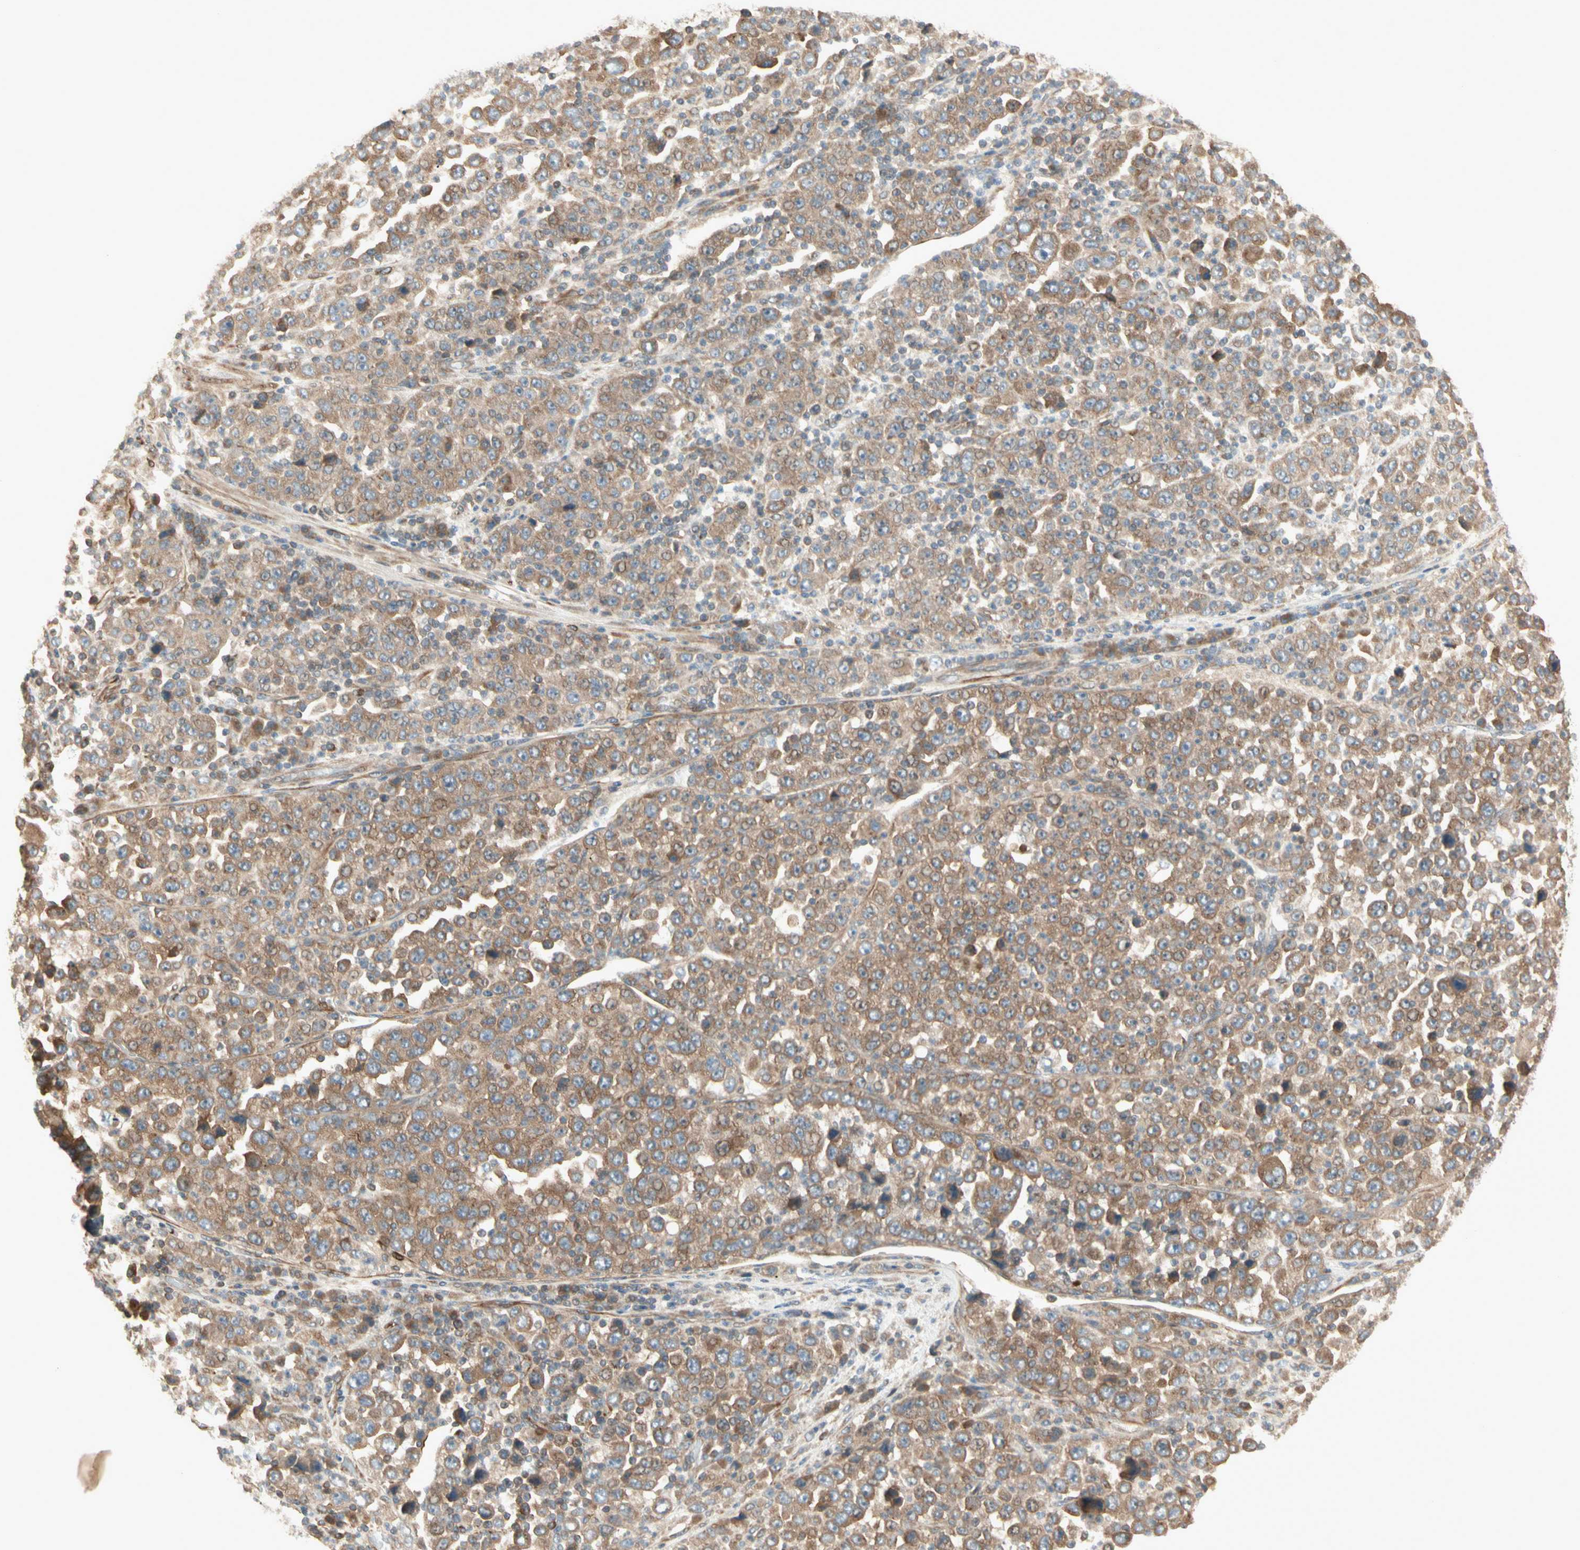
{"staining": {"intensity": "moderate", "quantity": ">75%", "location": "cytoplasmic/membranous"}, "tissue": "stomach cancer", "cell_type": "Tumor cells", "image_type": "cancer", "snomed": [{"axis": "morphology", "description": "Normal tissue, NOS"}, {"axis": "morphology", "description": "Adenocarcinoma, NOS"}, {"axis": "topography", "description": "Stomach, upper"}, {"axis": "topography", "description": "Stomach"}], "caption": "A photomicrograph of human adenocarcinoma (stomach) stained for a protein reveals moderate cytoplasmic/membranous brown staining in tumor cells. (brown staining indicates protein expression, while blue staining denotes nuclei).", "gene": "IRAG1", "patient": {"sex": "male", "age": 59}}